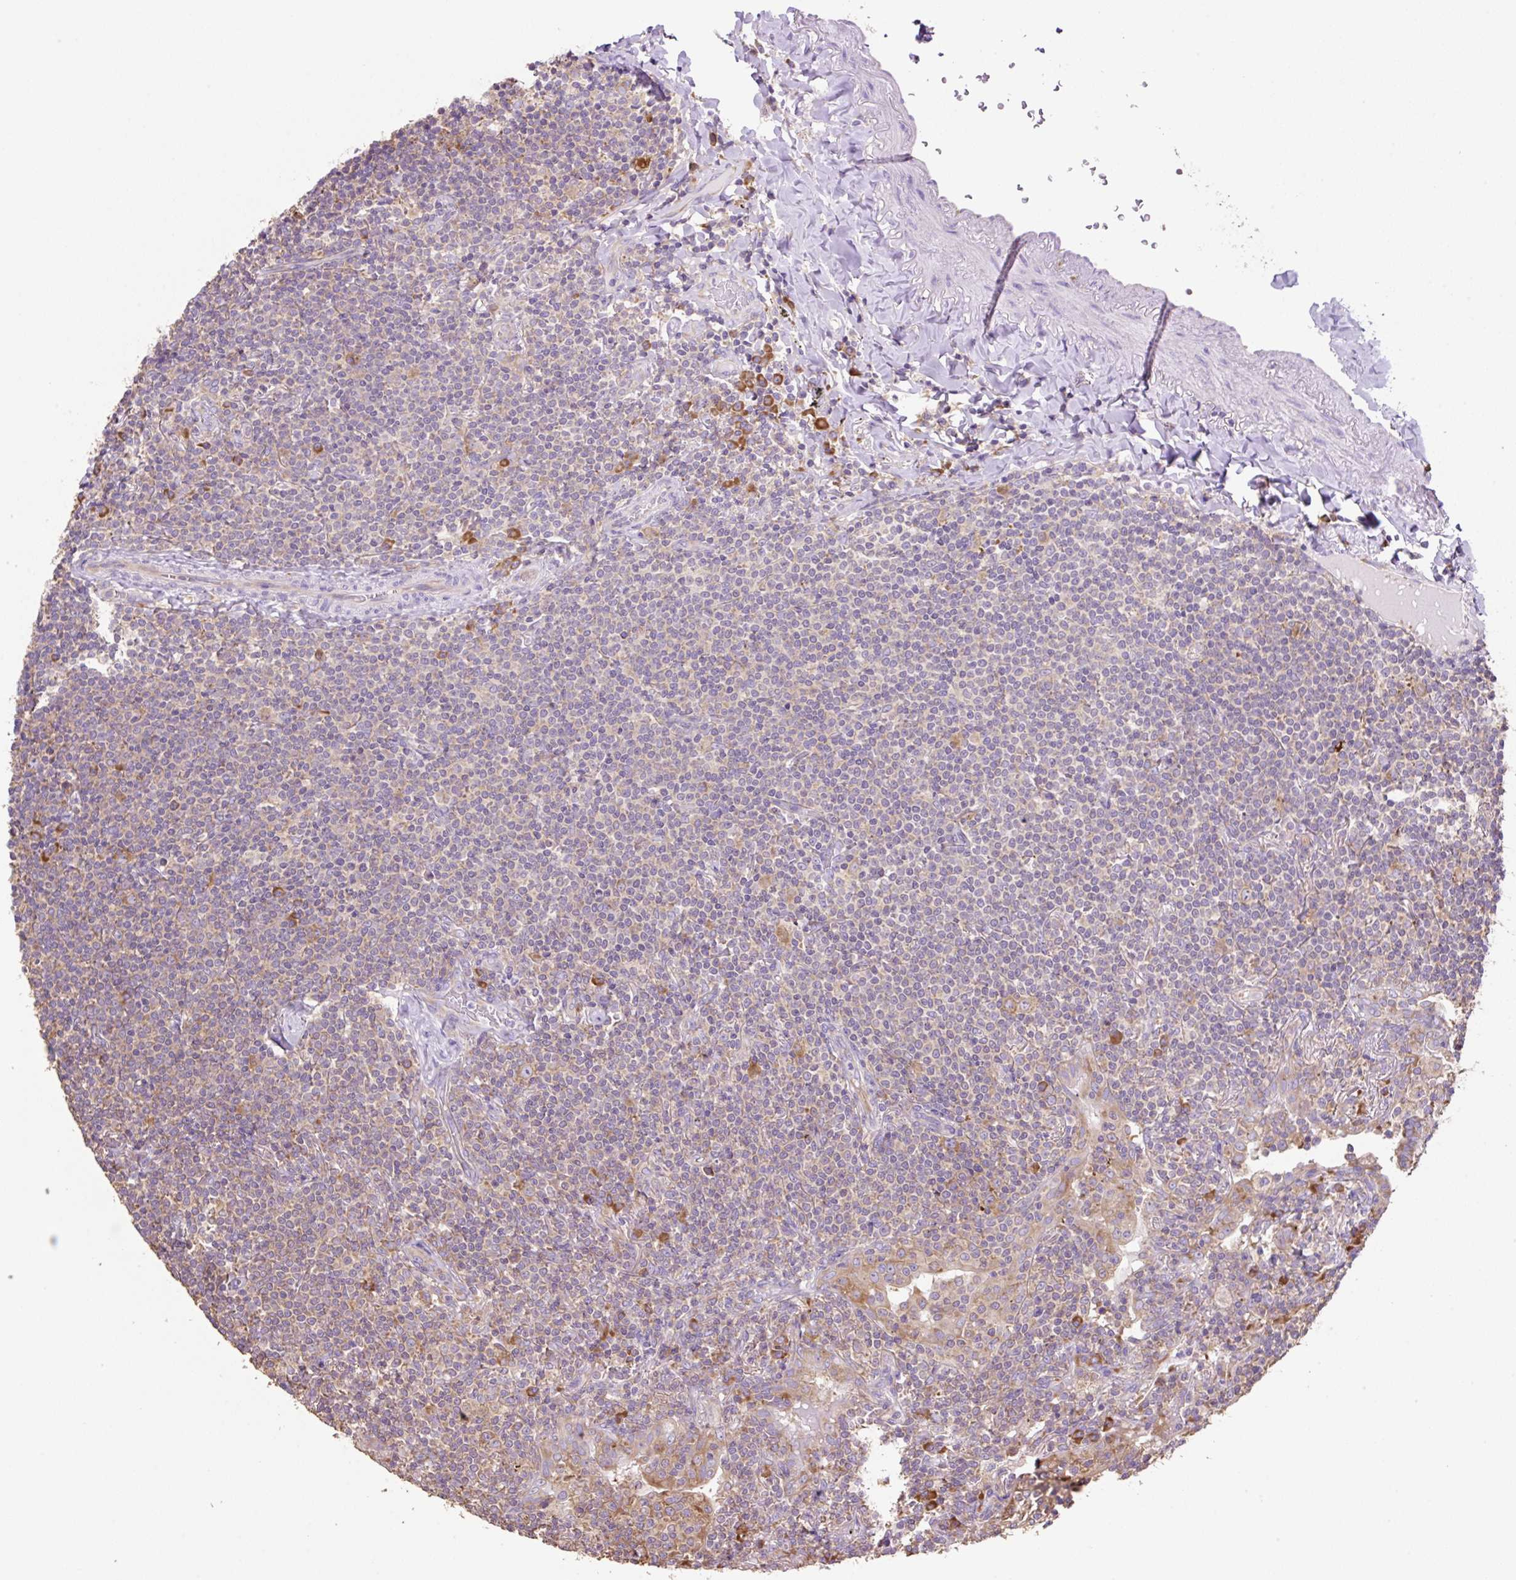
{"staining": {"intensity": "moderate", "quantity": "<25%", "location": "cytoplasmic/membranous"}, "tissue": "lymphoma", "cell_type": "Tumor cells", "image_type": "cancer", "snomed": [{"axis": "morphology", "description": "Malignant lymphoma, non-Hodgkin's type, Low grade"}, {"axis": "topography", "description": "Lung"}], "caption": "This photomicrograph demonstrates immunohistochemistry (IHC) staining of lymphoma, with low moderate cytoplasmic/membranous positivity in approximately <25% of tumor cells.", "gene": "RPS23", "patient": {"sex": "female", "age": 71}}